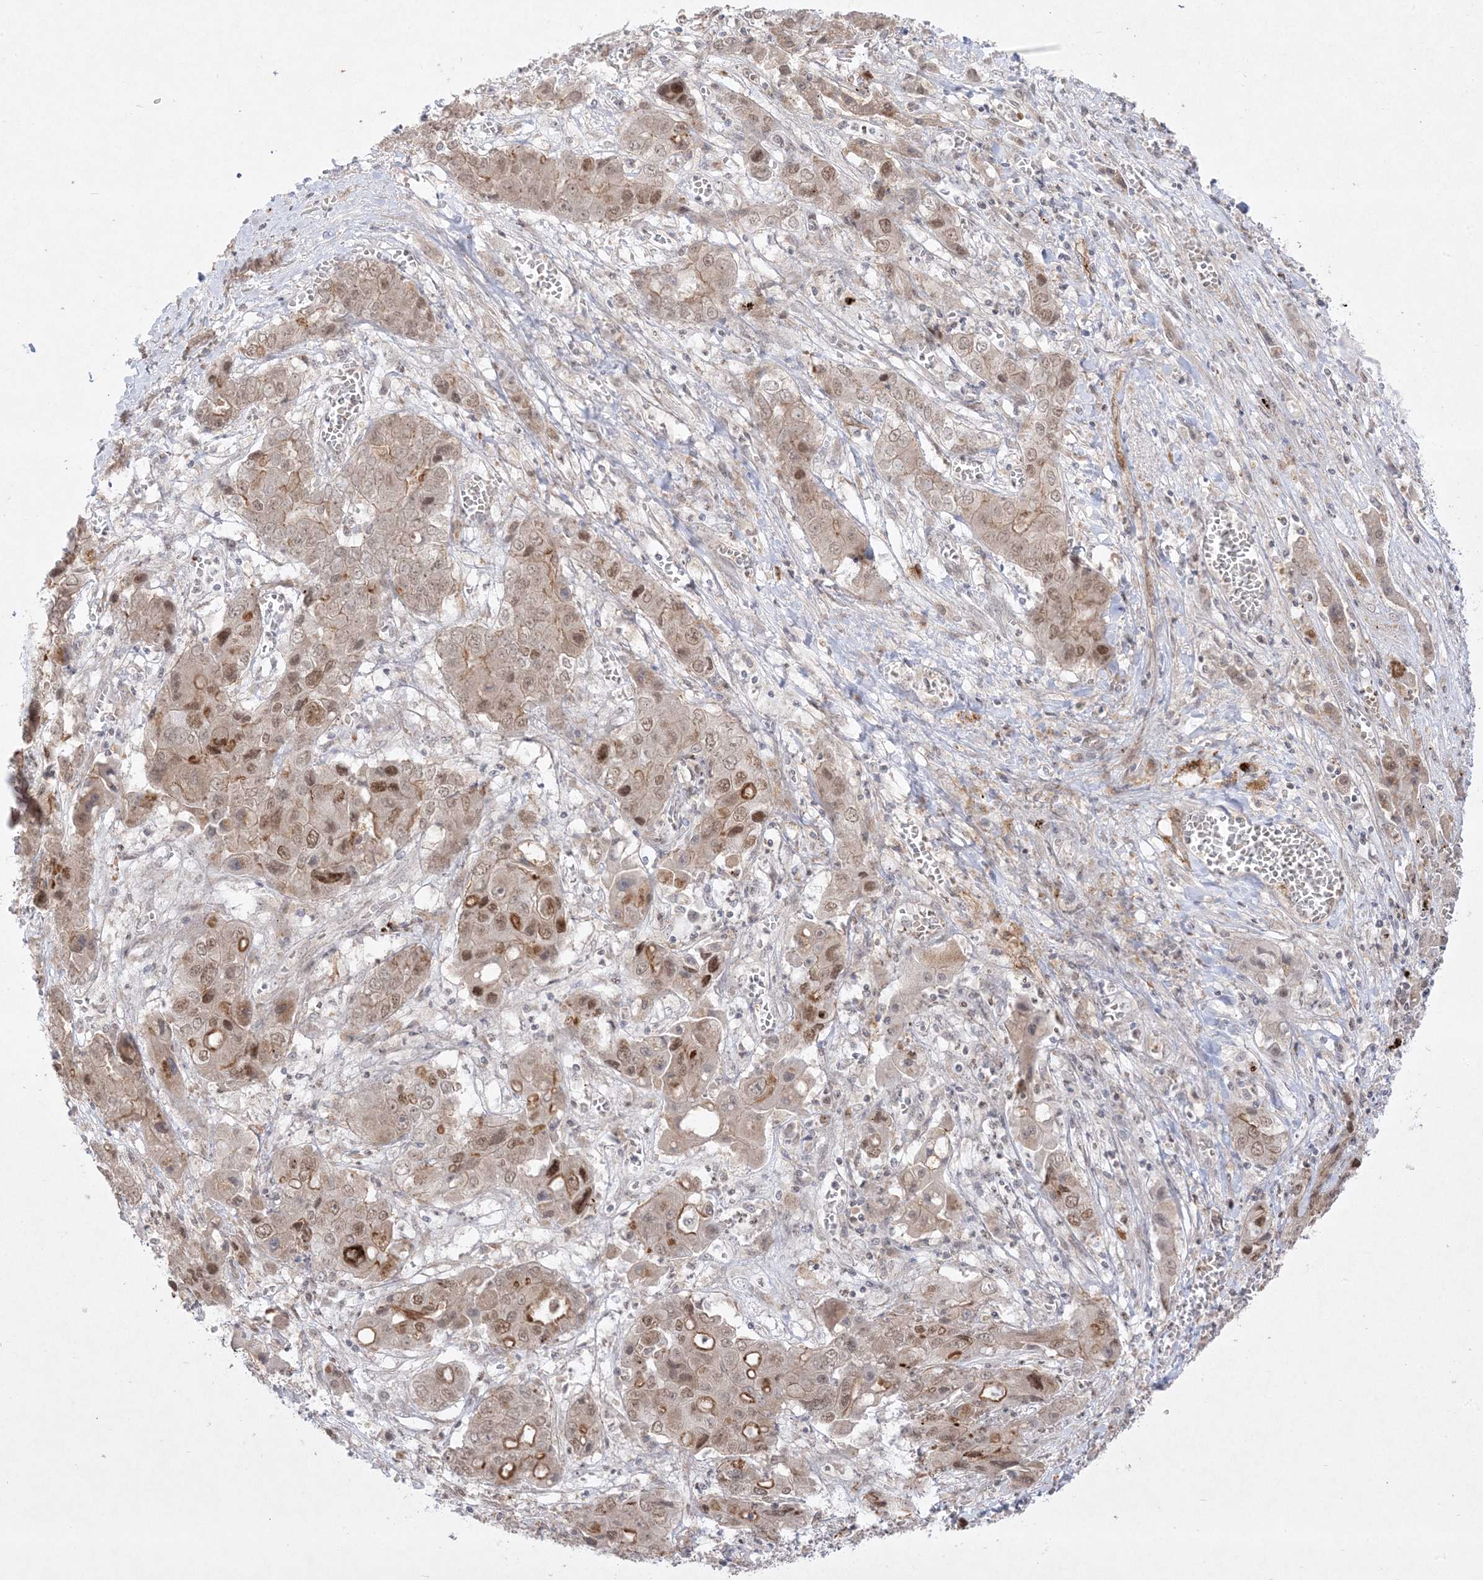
{"staining": {"intensity": "moderate", "quantity": ">75%", "location": "cytoplasmic/membranous,nuclear"}, "tissue": "liver cancer", "cell_type": "Tumor cells", "image_type": "cancer", "snomed": [{"axis": "morphology", "description": "Cholangiocarcinoma"}, {"axis": "topography", "description": "Liver"}], "caption": "A brown stain highlights moderate cytoplasmic/membranous and nuclear expression of a protein in human liver cholangiocarcinoma tumor cells.", "gene": "PTK6", "patient": {"sex": "male", "age": 67}}